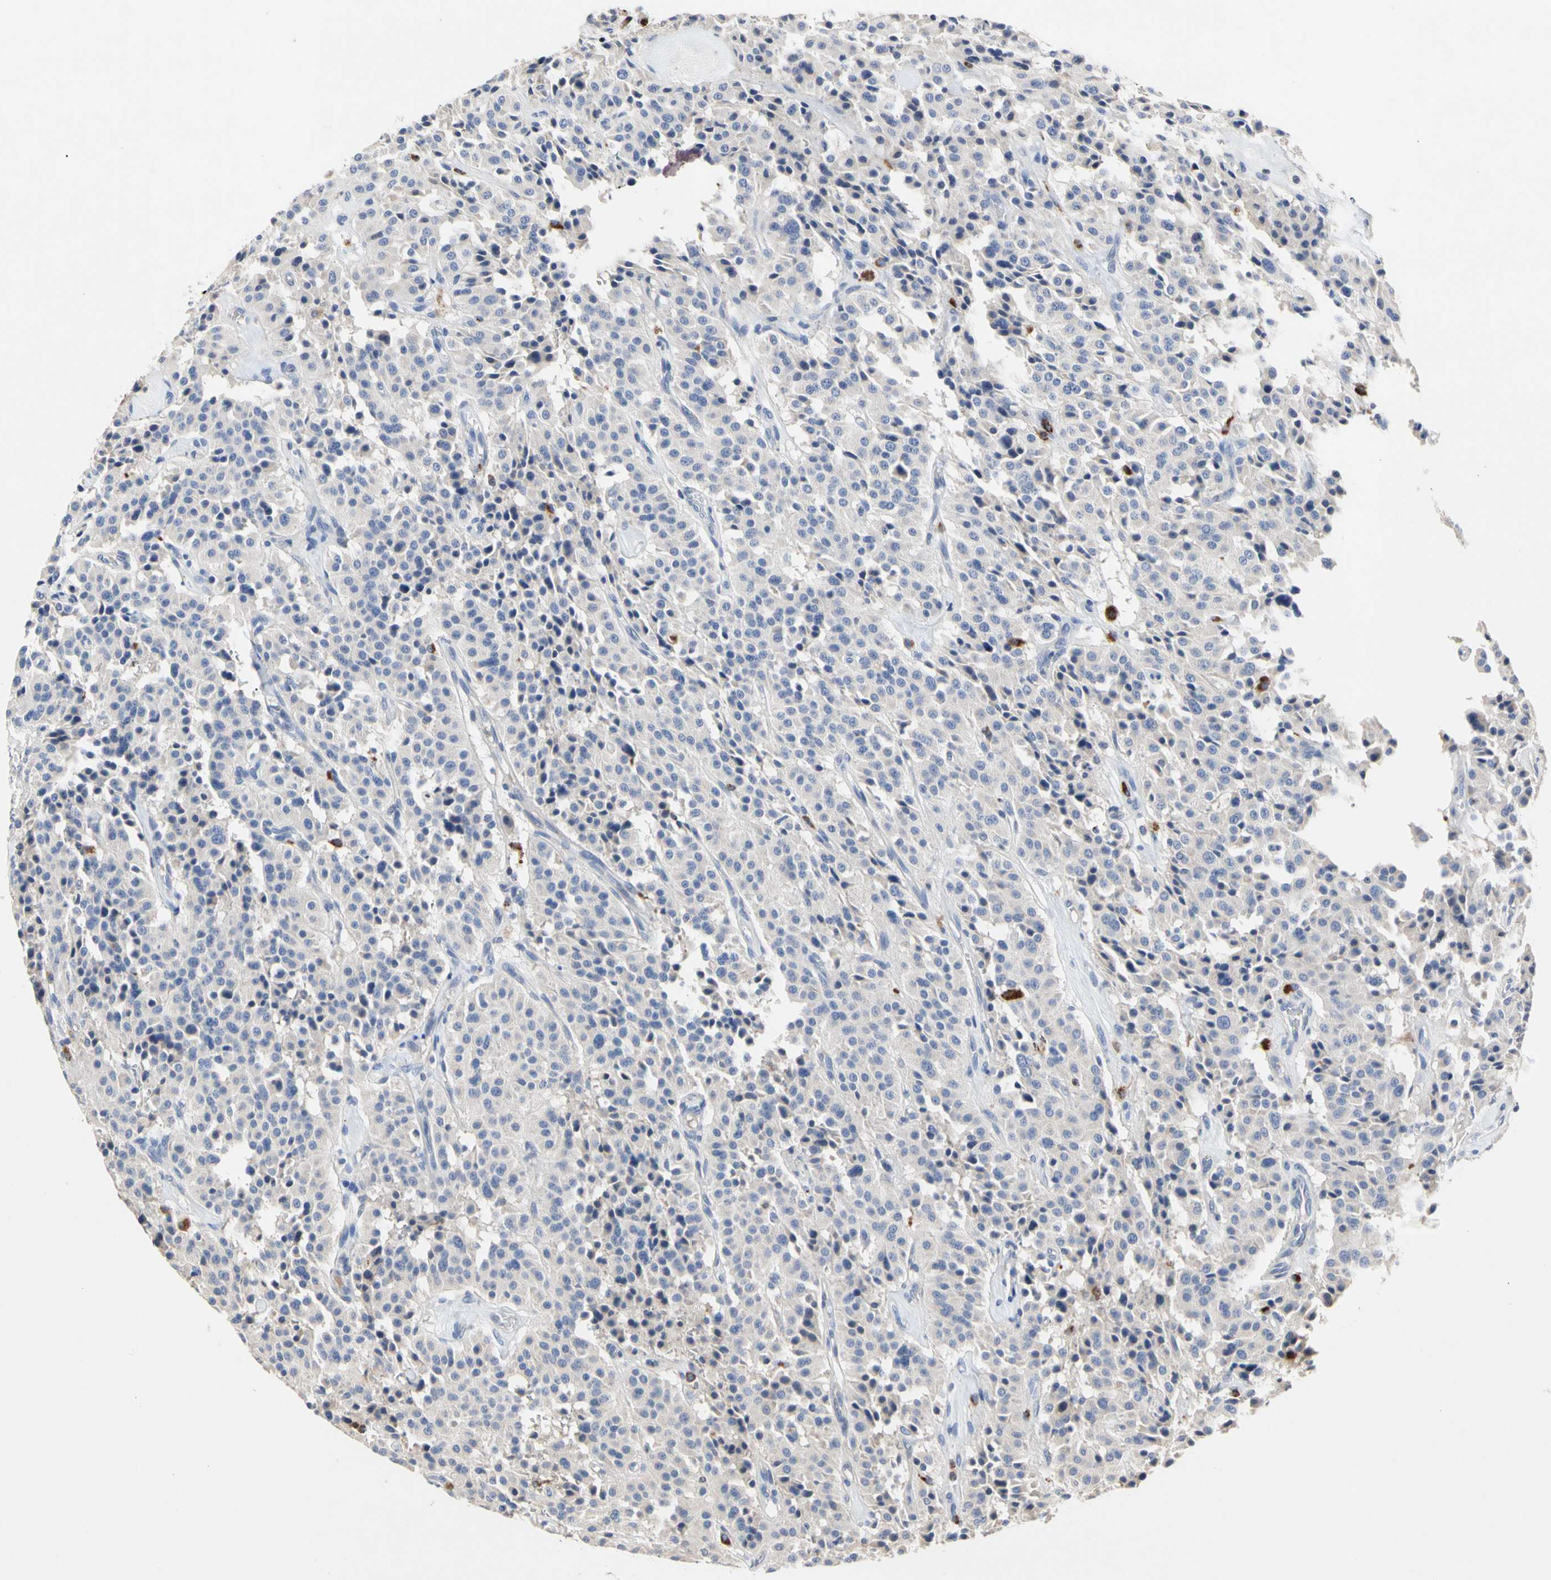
{"staining": {"intensity": "negative", "quantity": "none", "location": "none"}, "tissue": "carcinoid", "cell_type": "Tumor cells", "image_type": "cancer", "snomed": [{"axis": "morphology", "description": "Carcinoid, malignant, NOS"}, {"axis": "topography", "description": "Lung"}], "caption": "Image shows no protein staining in tumor cells of carcinoid (malignant) tissue.", "gene": "ADA2", "patient": {"sex": "male", "age": 30}}